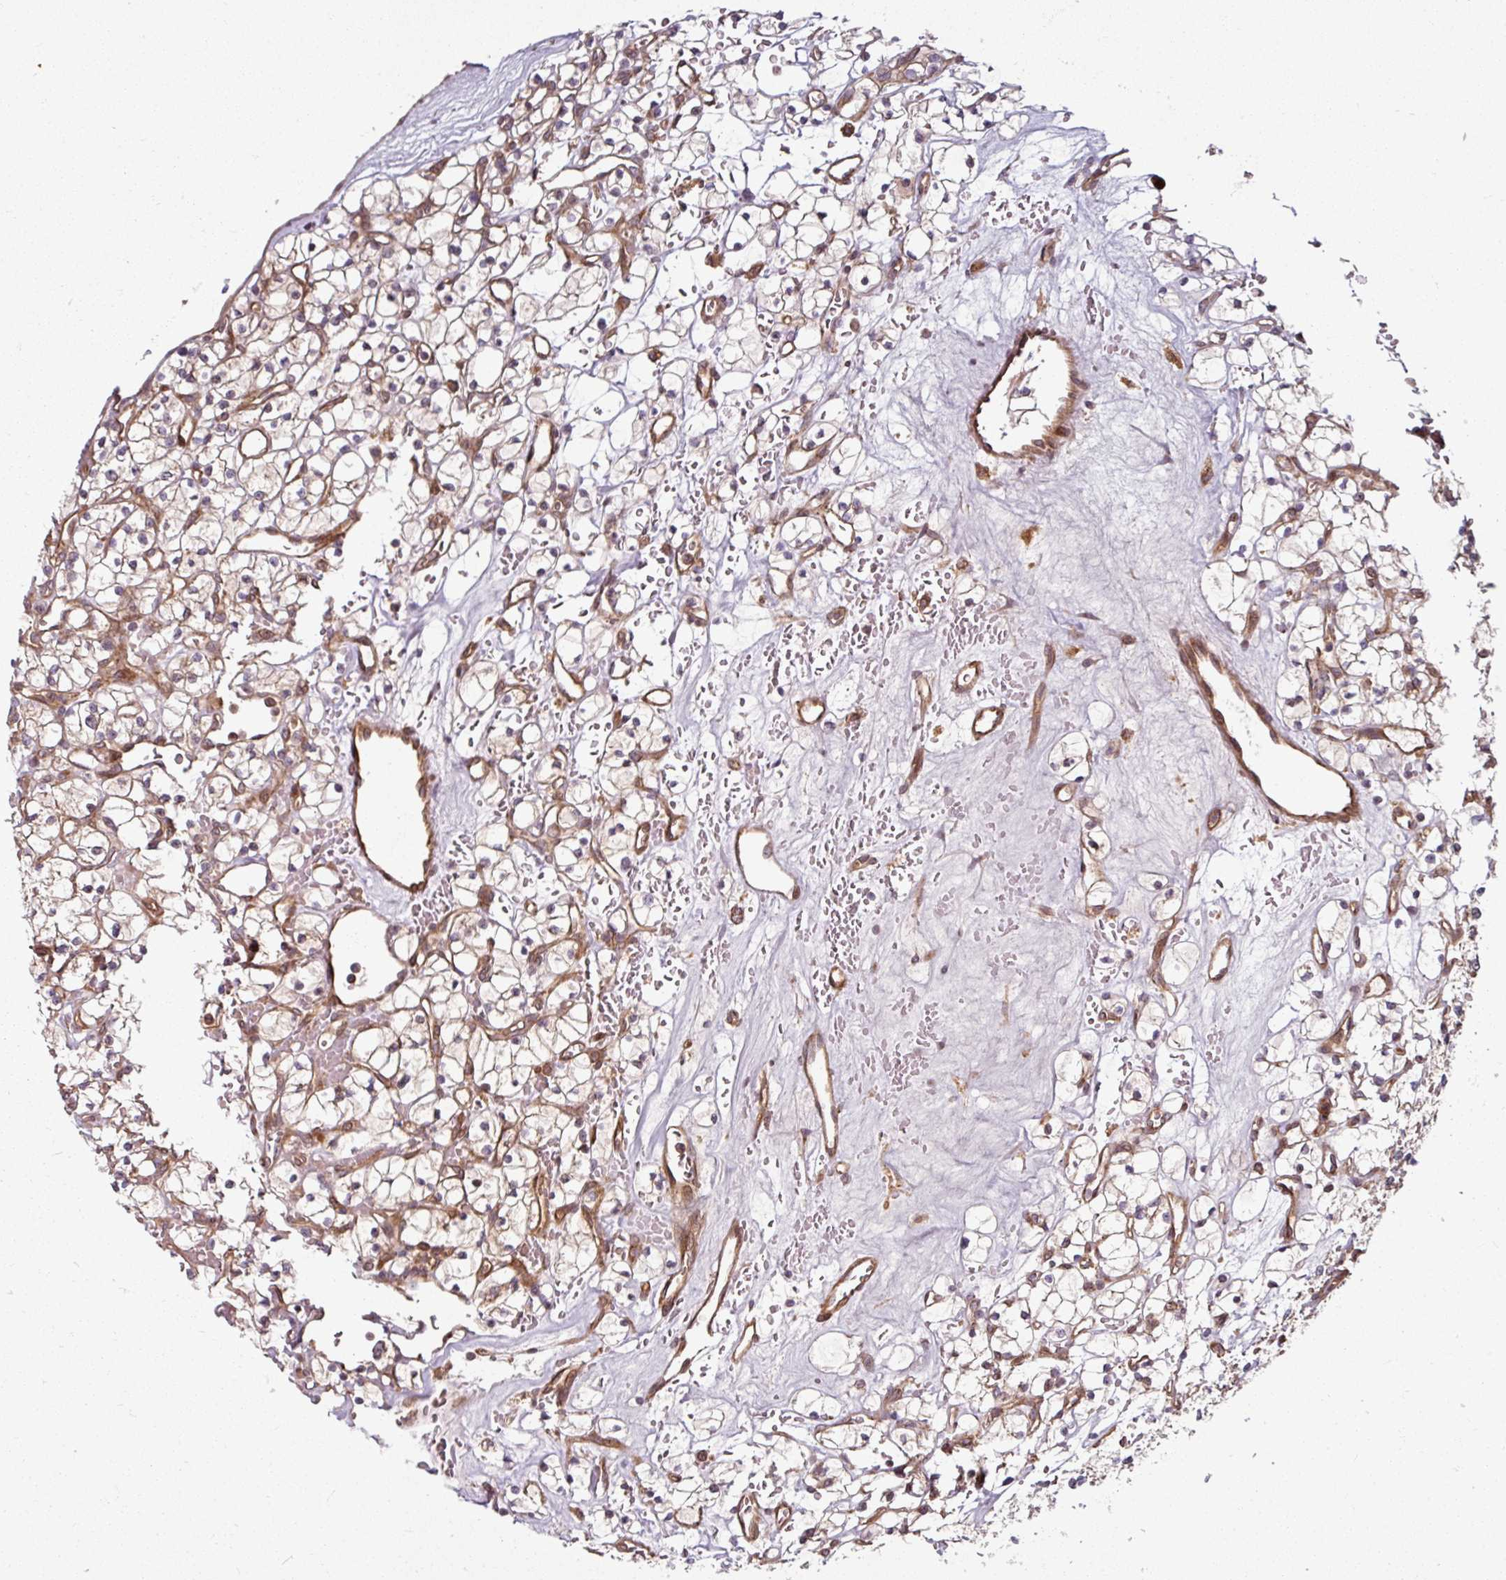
{"staining": {"intensity": "weak", "quantity": ">75%", "location": "cytoplasmic/membranous"}, "tissue": "renal cancer", "cell_type": "Tumor cells", "image_type": "cancer", "snomed": [{"axis": "morphology", "description": "Adenocarcinoma, NOS"}, {"axis": "topography", "description": "Kidney"}], "caption": "The image reveals immunohistochemical staining of adenocarcinoma (renal). There is weak cytoplasmic/membranous staining is appreciated in about >75% of tumor cells. (brown staining indicates protein expression, while blue staining denotes nuclei).", "gene": "RAB5A", "patient": {"sex": "female", "age": 64}}